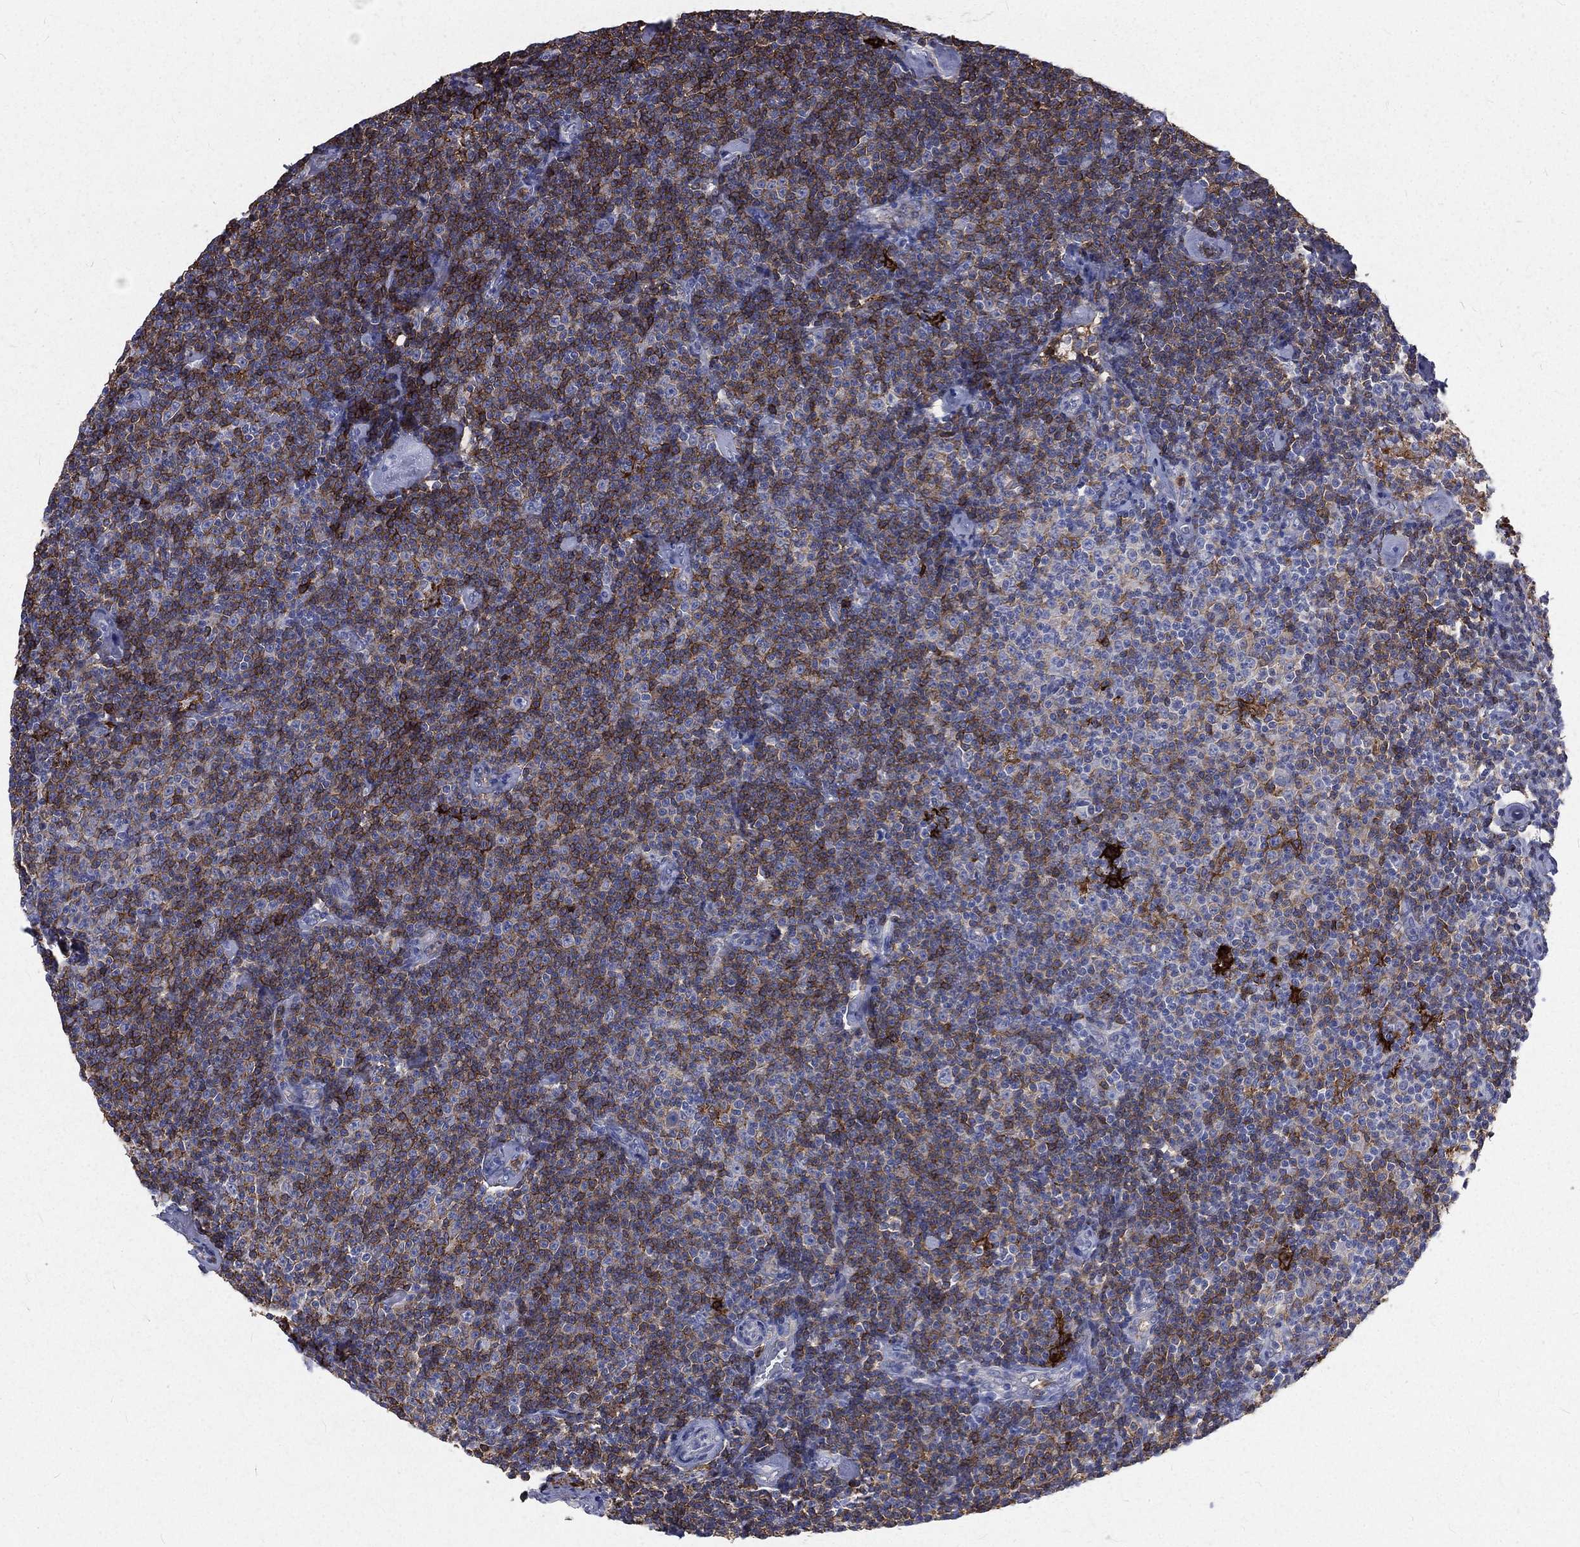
{"staining": {"intensity": "moderate", "quantity": "25%-75%", "location": "cytoplasmic/membranous"}, "tissue": "lymphoma", "cell_type": "Tumor cells", "image_type": "cancer", "snomed": [{"axis": "morphology", "description": "Malignant lymphoma, non-Hodgkin's type, Low grade"}, {"axis": "topography", "description": "Lymph node"}], "caption": "IHC of lymphoma reveals medium levels of moderate cytoplasmic/membranous staining in approximately 25%-75% of tumor cells. (DAB (3,3'-diaminobenzidine) IHC, brown staining for protein, blue staining for nuclei).", "gene": "BASP1", "patient": {"sex": "male", "age": 81}}